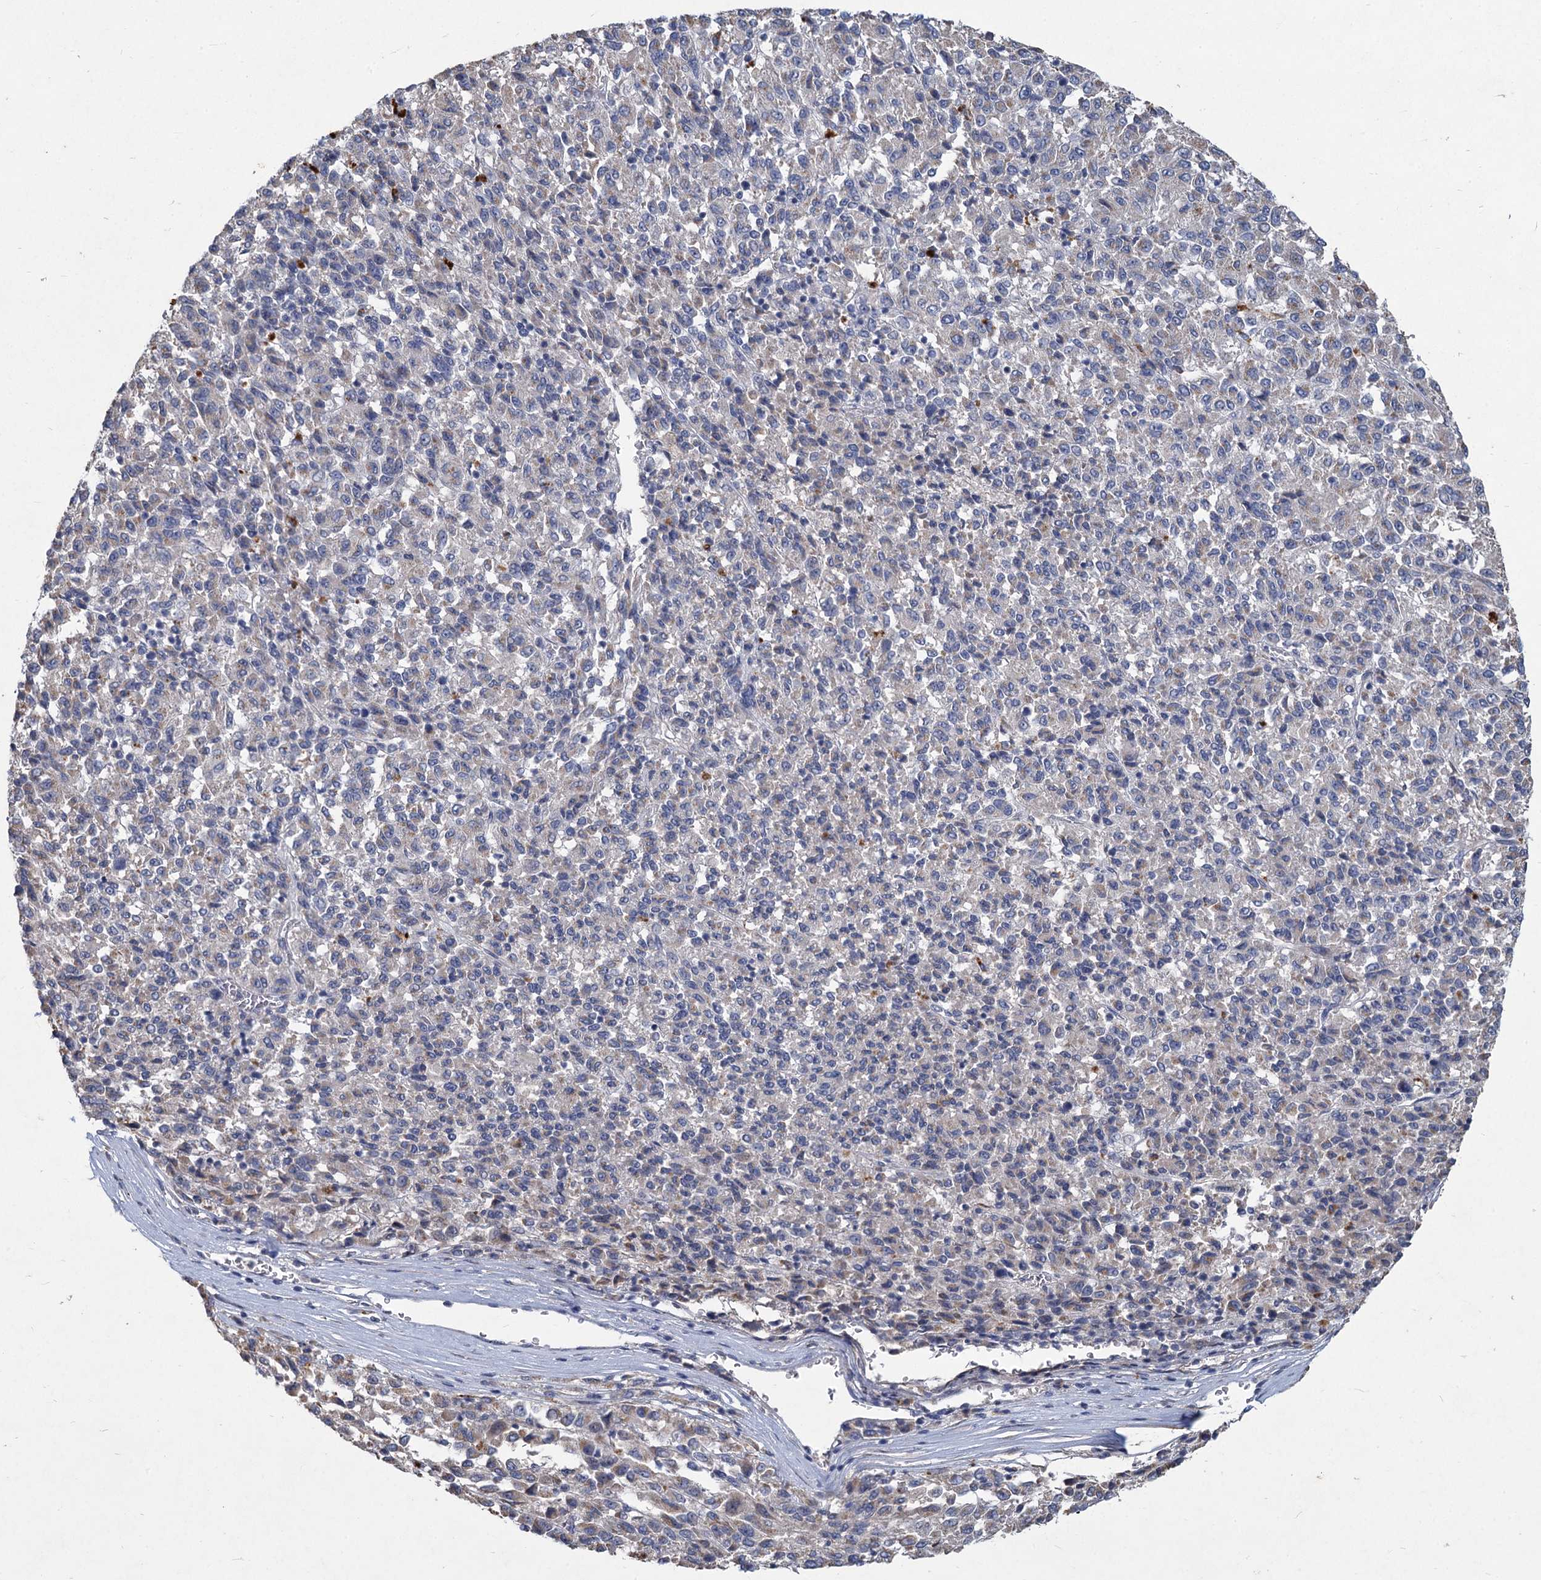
{"staining": {"intensity": "negative", "quantity": "none", "location": "none"}, "tissue": "melanoma", "cell_type": "Tumor cells", "image_type": "cancer", "snomed": [{"axis": "morphology", "description": "Malignant melanoma, Metastatic site"}, {"axis": "topography", "description": "Lung"}], "caption": "There is no significant expression in tumor cells of melanoma. The staining was performed using DAB (3,3'-diaminobenzidine) to visualize the protein expression in brown, while the nuclei were stained in blue with hematoxylin (Magnification: 20x).", "gene": "HES2", "patient": {"sex": "male", "age": 64}}